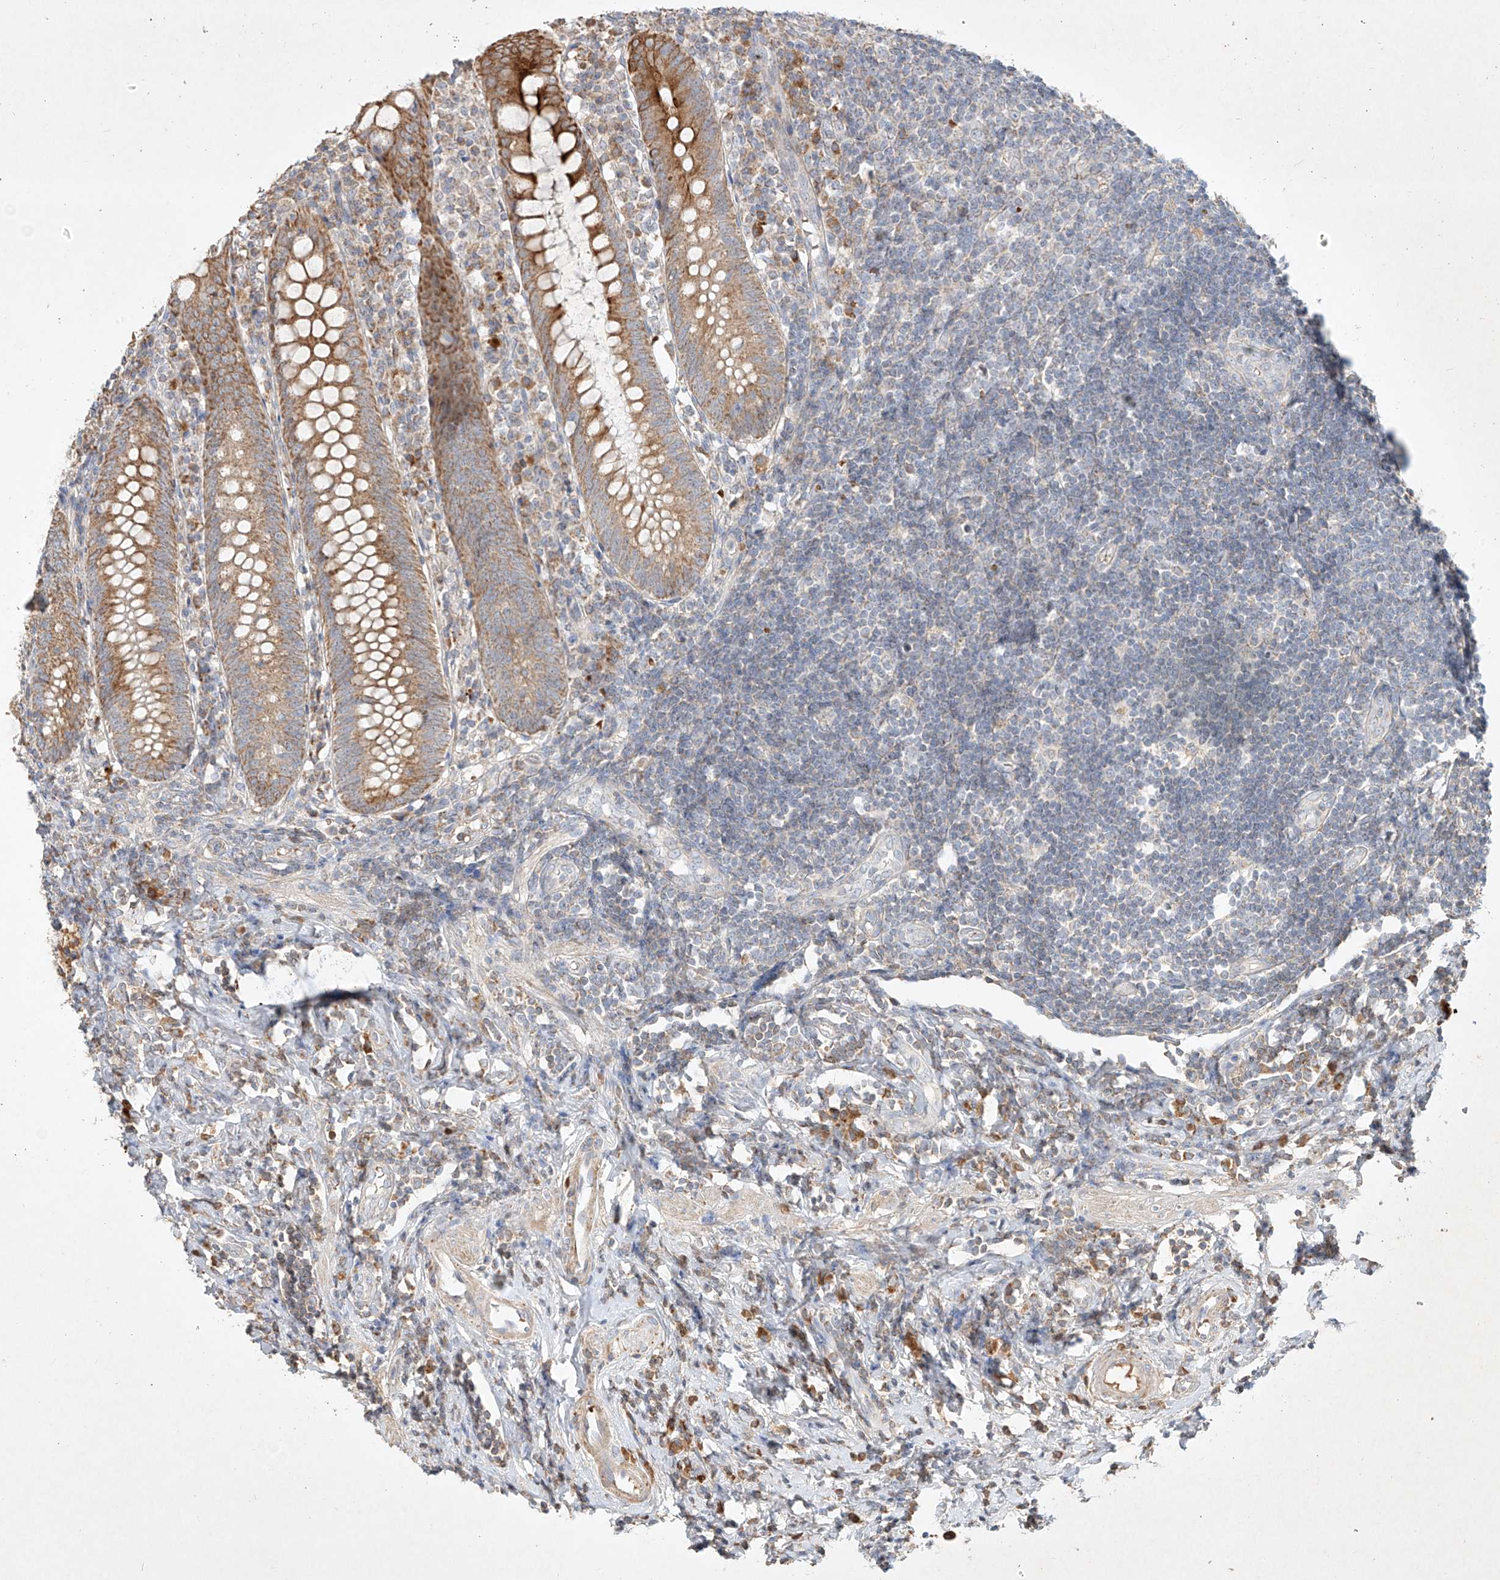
{"staining": {"intensity": "strong", "quantity": "25%-75%", "location": "cytoplasmic/membranous"}, "tissue": "appendix", "cell_type": "Glandular cells", "image_type": "normal", "snomed": [{"axis": "morphology", "description": "Normal tissue, NOS"}, {"axis": "topography", "description": "Appendix"}], "caption": "Immunohistochemistry (IHC) image of benign human appendix stained for a protein (brown), which exhibits high levels of strong cytoplasmic/membranous expression in about 25%-75% of glandular cells.", "gene": "KPNA7", "patient": {"sex": "female", "age": 54}}